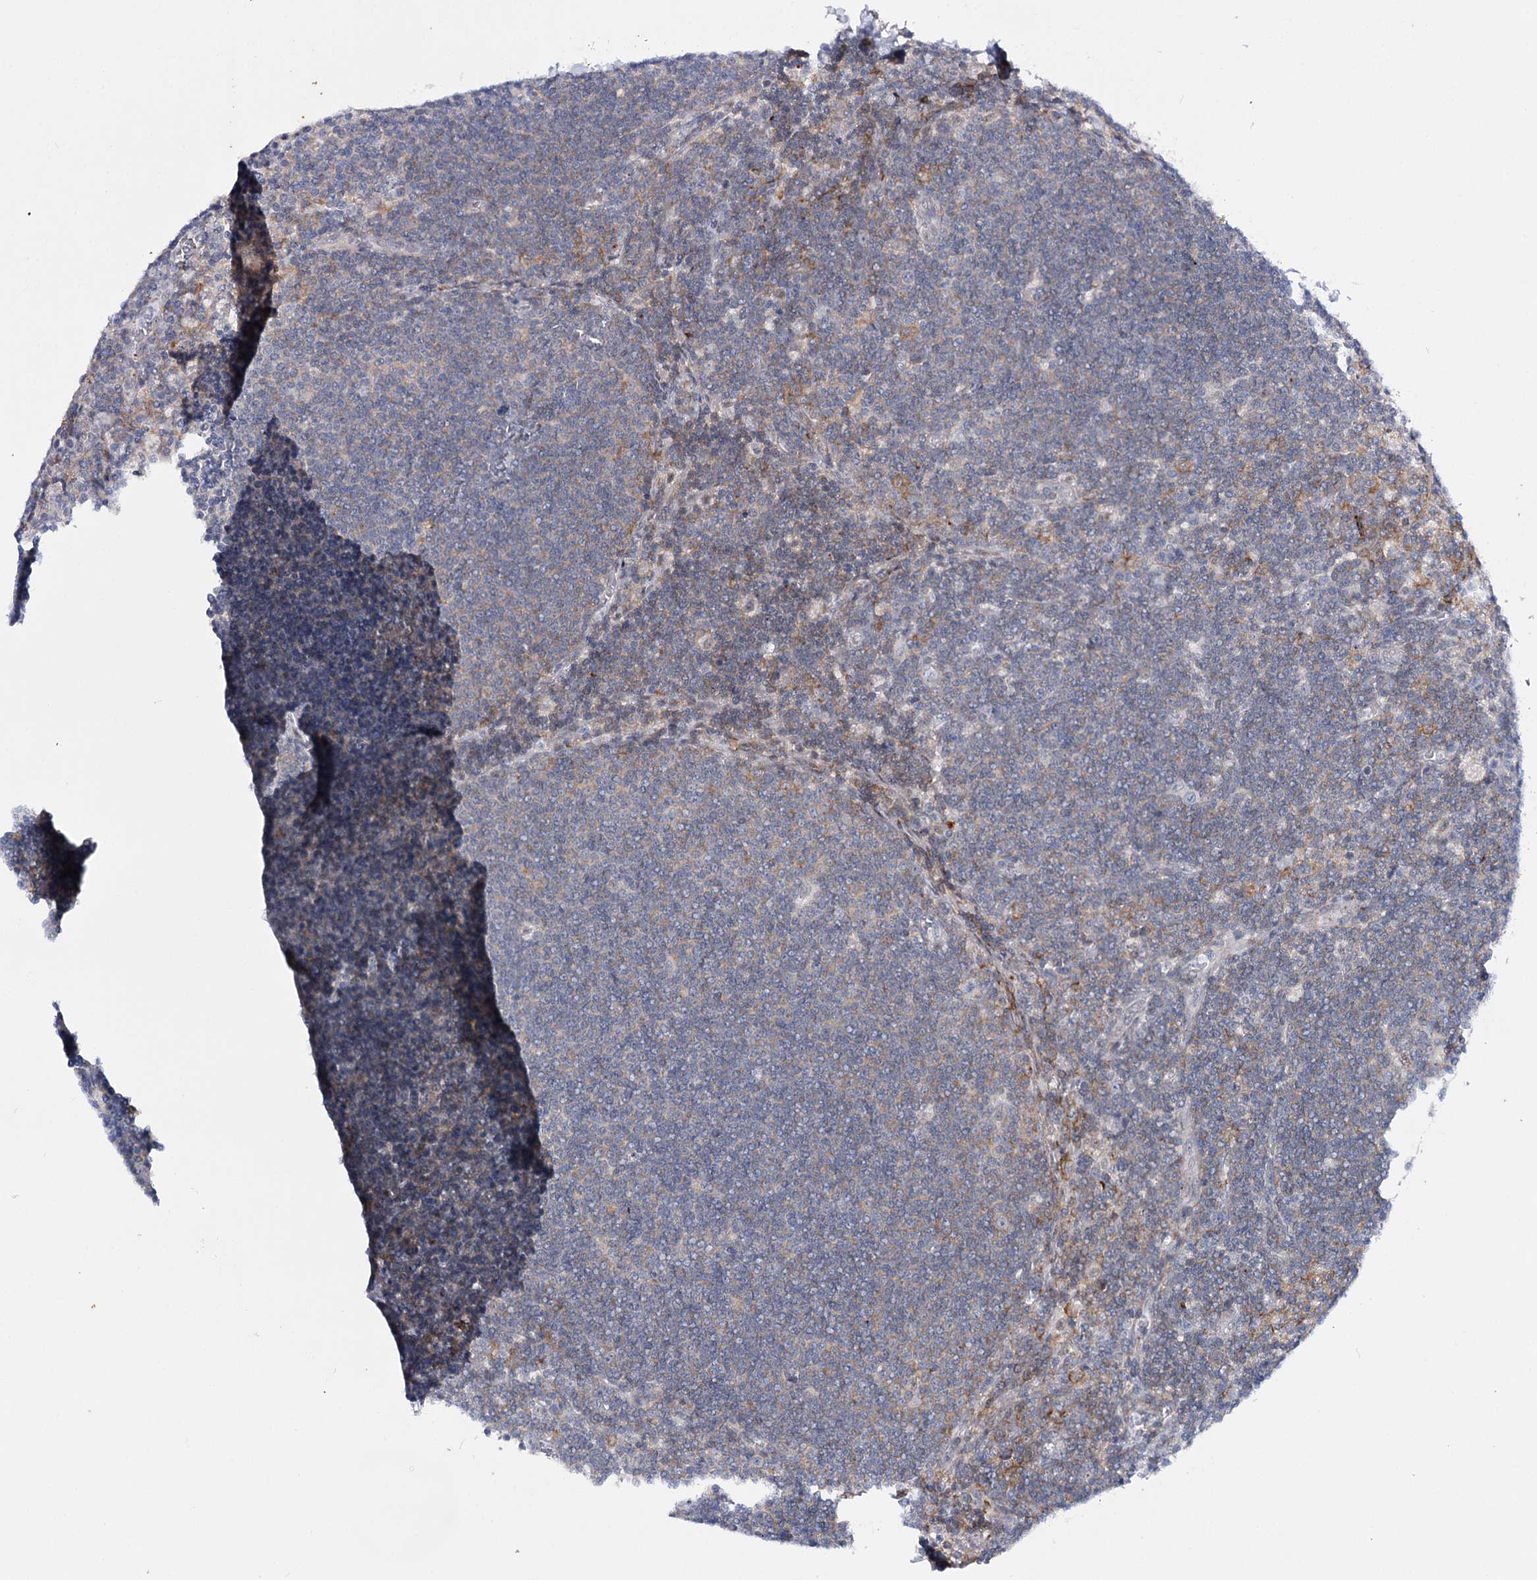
{"staining": {"intensity": "negative", "quantity": "none", "location": "none"}, "tissue": "lymph node", "cell_type": "Germinal center cells", "image_type": "normal", "snomed": [{"axis": "morphology", "description": "Normal tissue, NOS"}, {"axis": "topography", "description": "Lymph node"}], "caption": "Image shows no significant protein staining in germinal center cells of benign lymph node. (DAB (3,3'-diaminobenzidine) immunohistochemistry (IHC), high magnification).", "gene": "AGXT2", "patient": {"sex": "male", "age": 69}}